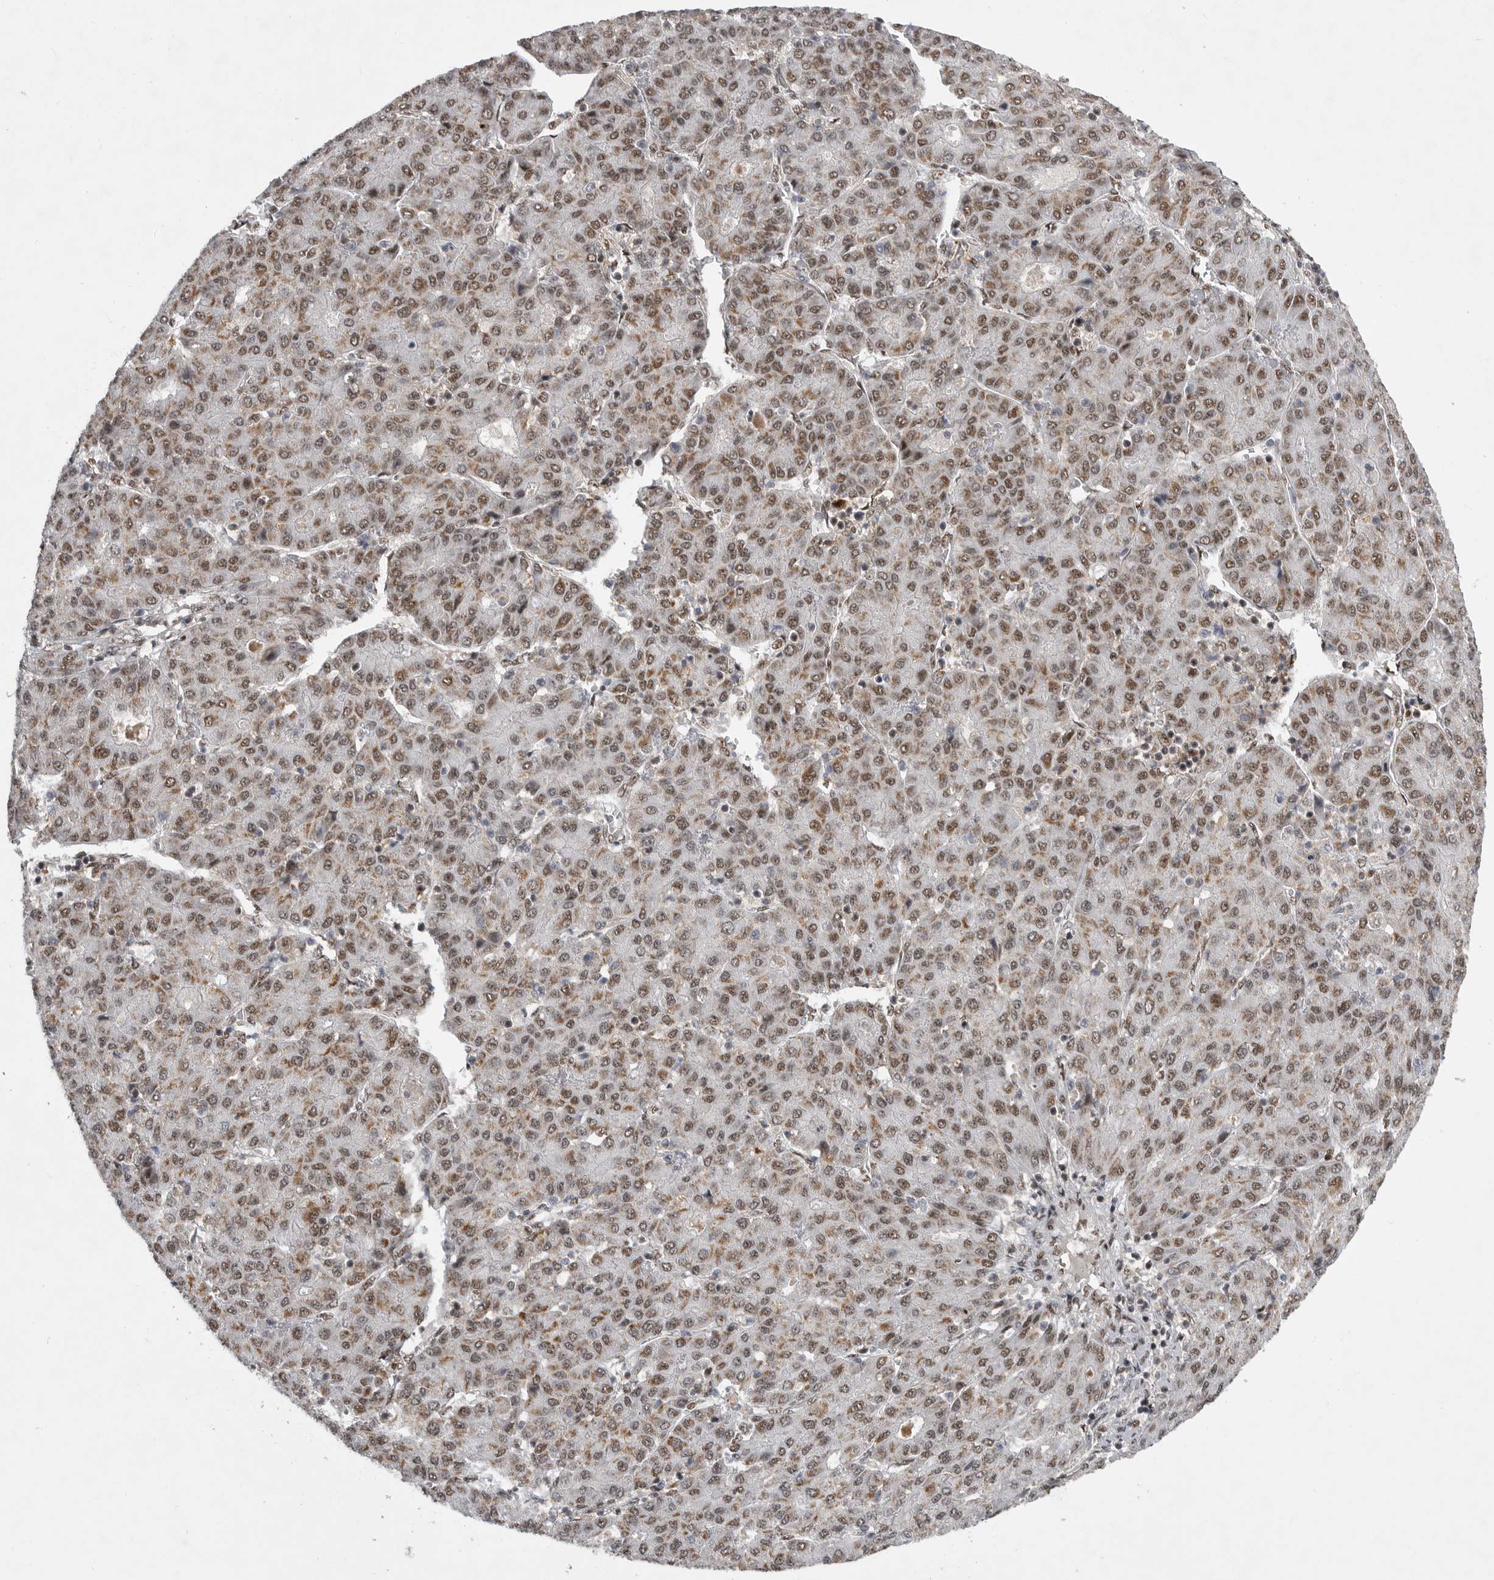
{"staining": {"intensity": "moderate", "quantity": ">75%", "location": "nuclear"}, "tissue": "liver cancer", "cell_type": "Tumor cells", "image_type": "cancer", "snomed": [{"axis": "morphology", "description": "Carcinoma, Hepatocellular, NOS"}, {"axis": "topography", "description": "Liver"}], "caption": "An immunohistochemistry micrograph of neoplastic tissue is shown. Protein staining in brown shows moderate nuclear positivity in liver cancer within tumor cells.", "gene": "PPP1R8", "patient": {"sex": "male", "age": 65}}